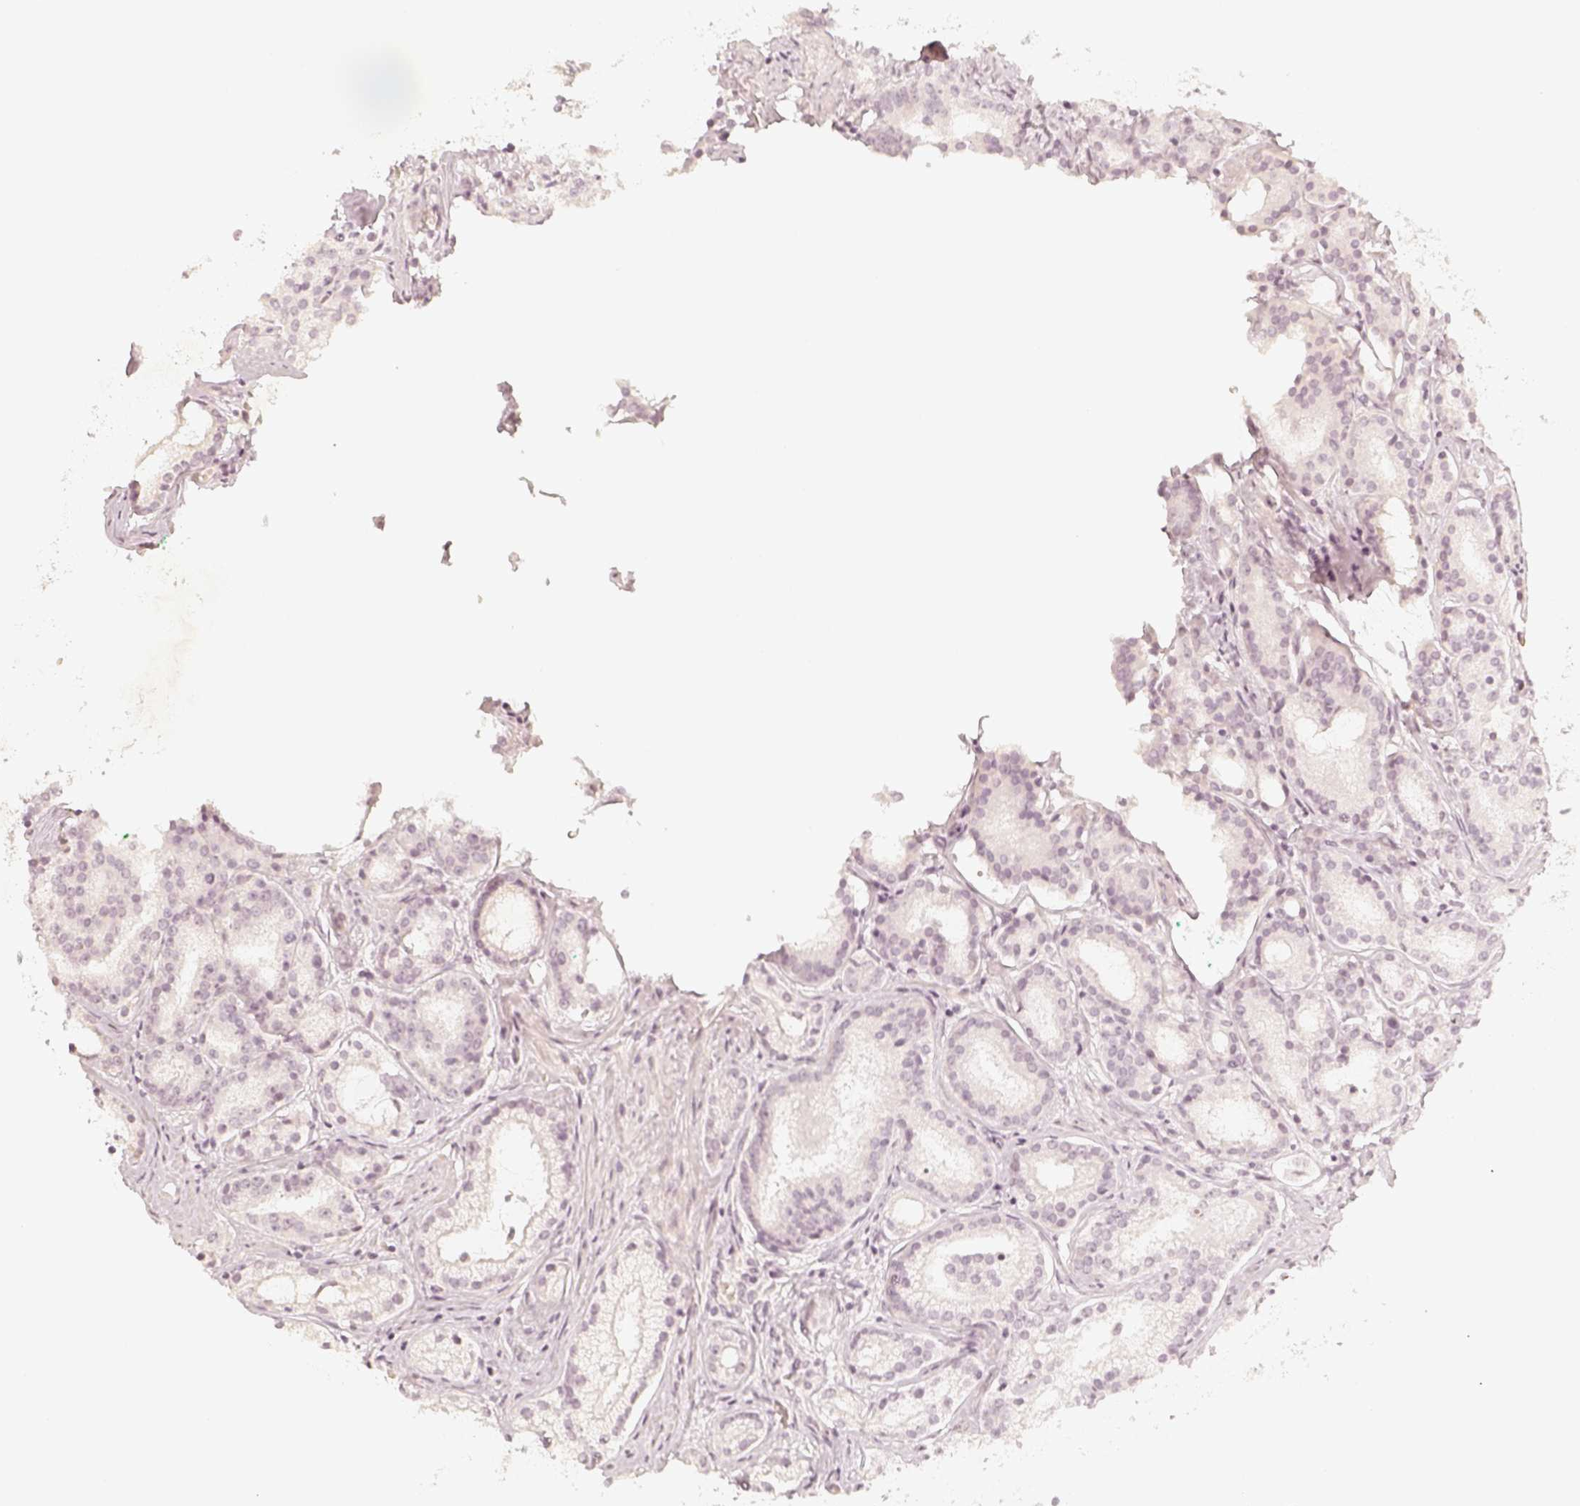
{"staining": {"intensity": "negative", "quantity": "none", "location": "none"}, "tissue": "prostate cancer", "cell_type": "Tumor cells", "image_type": "cancer", "snomed": [{"axis": "morphology", "description": "Adenocarcinoma, High grade"}, {"axis": "topography", "description": "Prostate"}], "caption": "An immunohistochemistry image of prostate cancer is shown. There is no staining in tumor cells of prostate cancer.", "gene": "DSG4", "patient": {"sex": "male", "age": 63}}